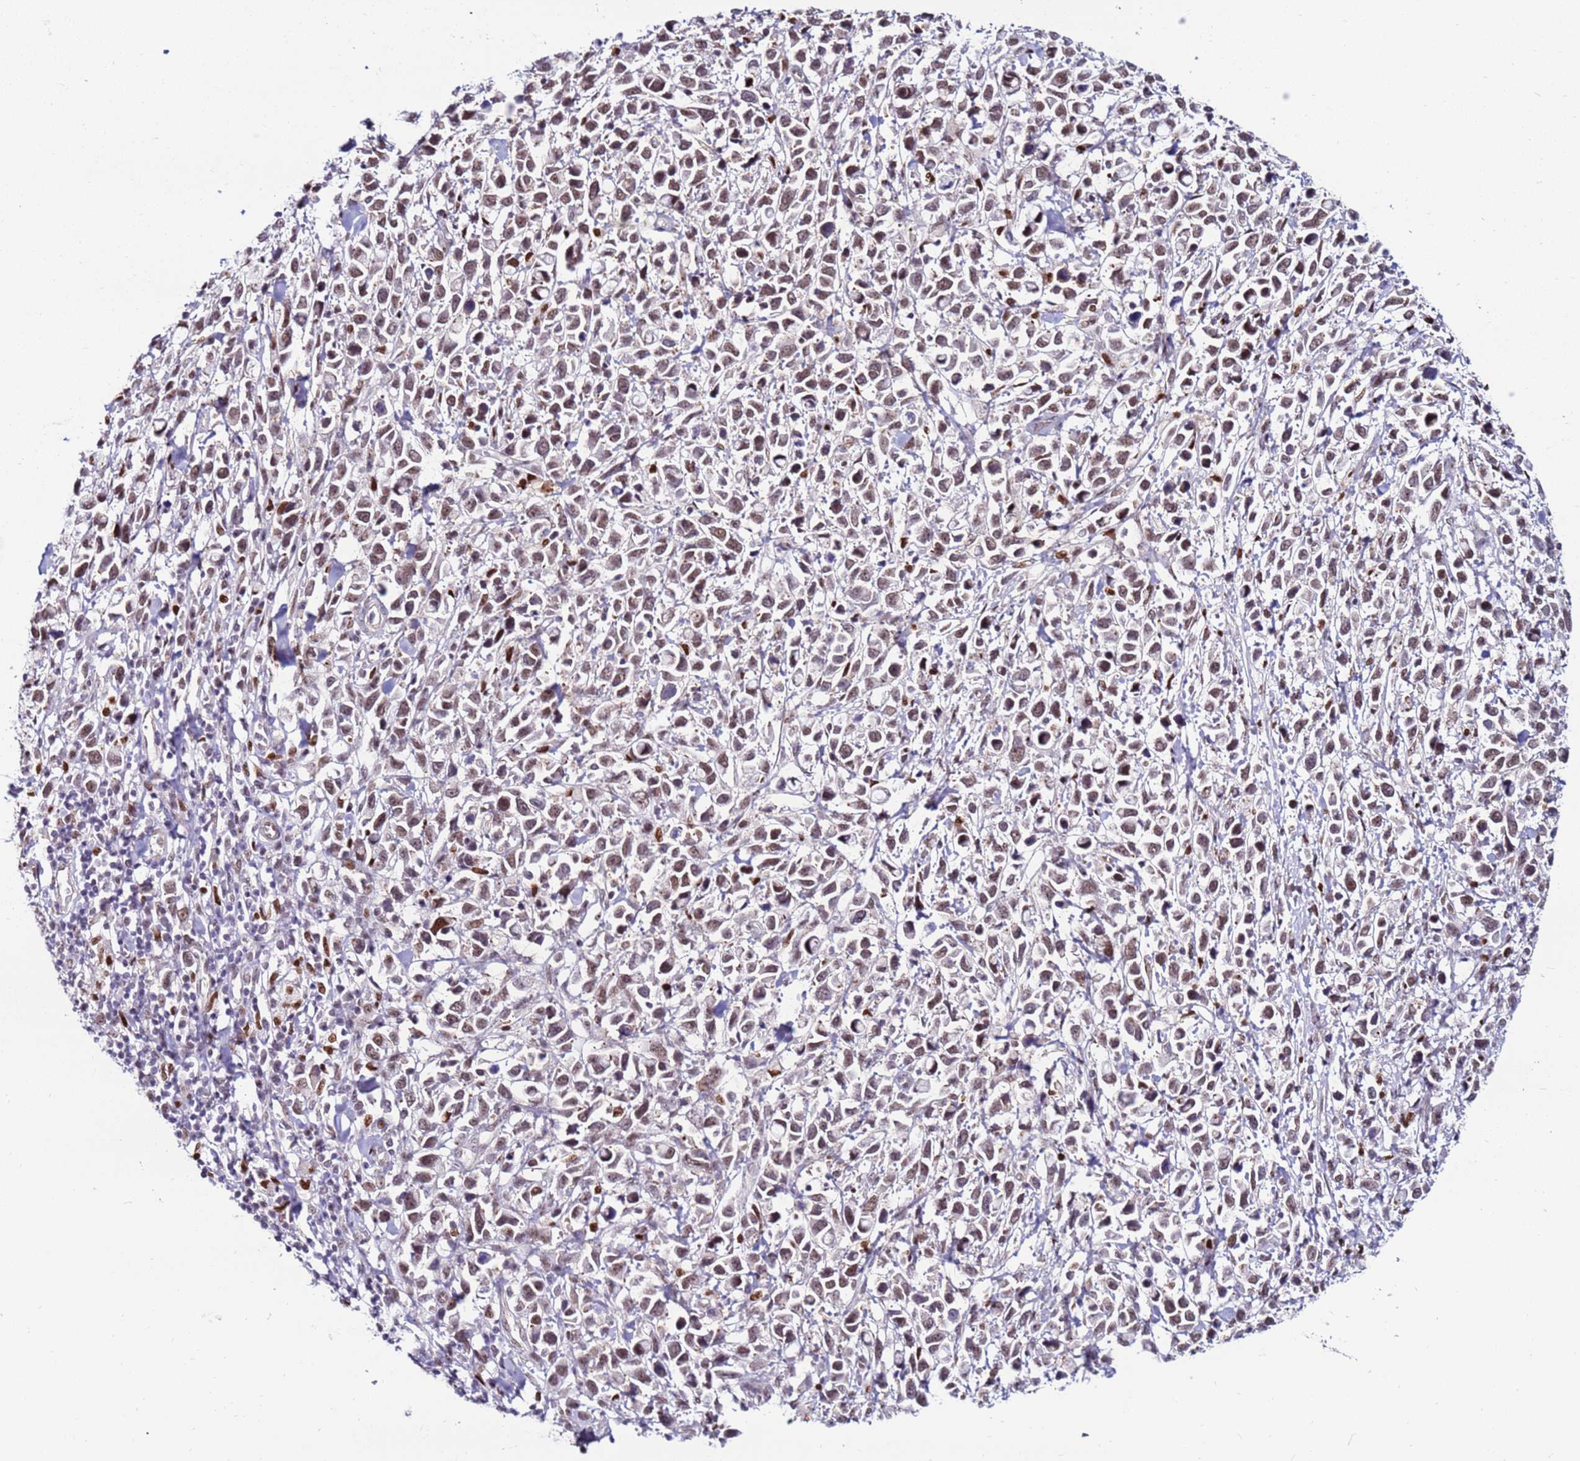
{"staining": {"intensity": "weak", "quantity": ">75%", "location": "nuclear"}, "tissue": "stomach cancer", "cell_type": "Tumor cells", "image_type": "cancer", "snomed": [{"axis": "morphology", "description": "Adenocarcinoma, NOS"}, {"axis": "topography", "description": "Stomach"}], "caption": "This is a micrograph of IHC staining of stomach adenocarcinoma, which shows weak staining in the nuclear of tumor cells.", "gene": "KPNA4", "patient": {"sex": "female", "age": 81}}